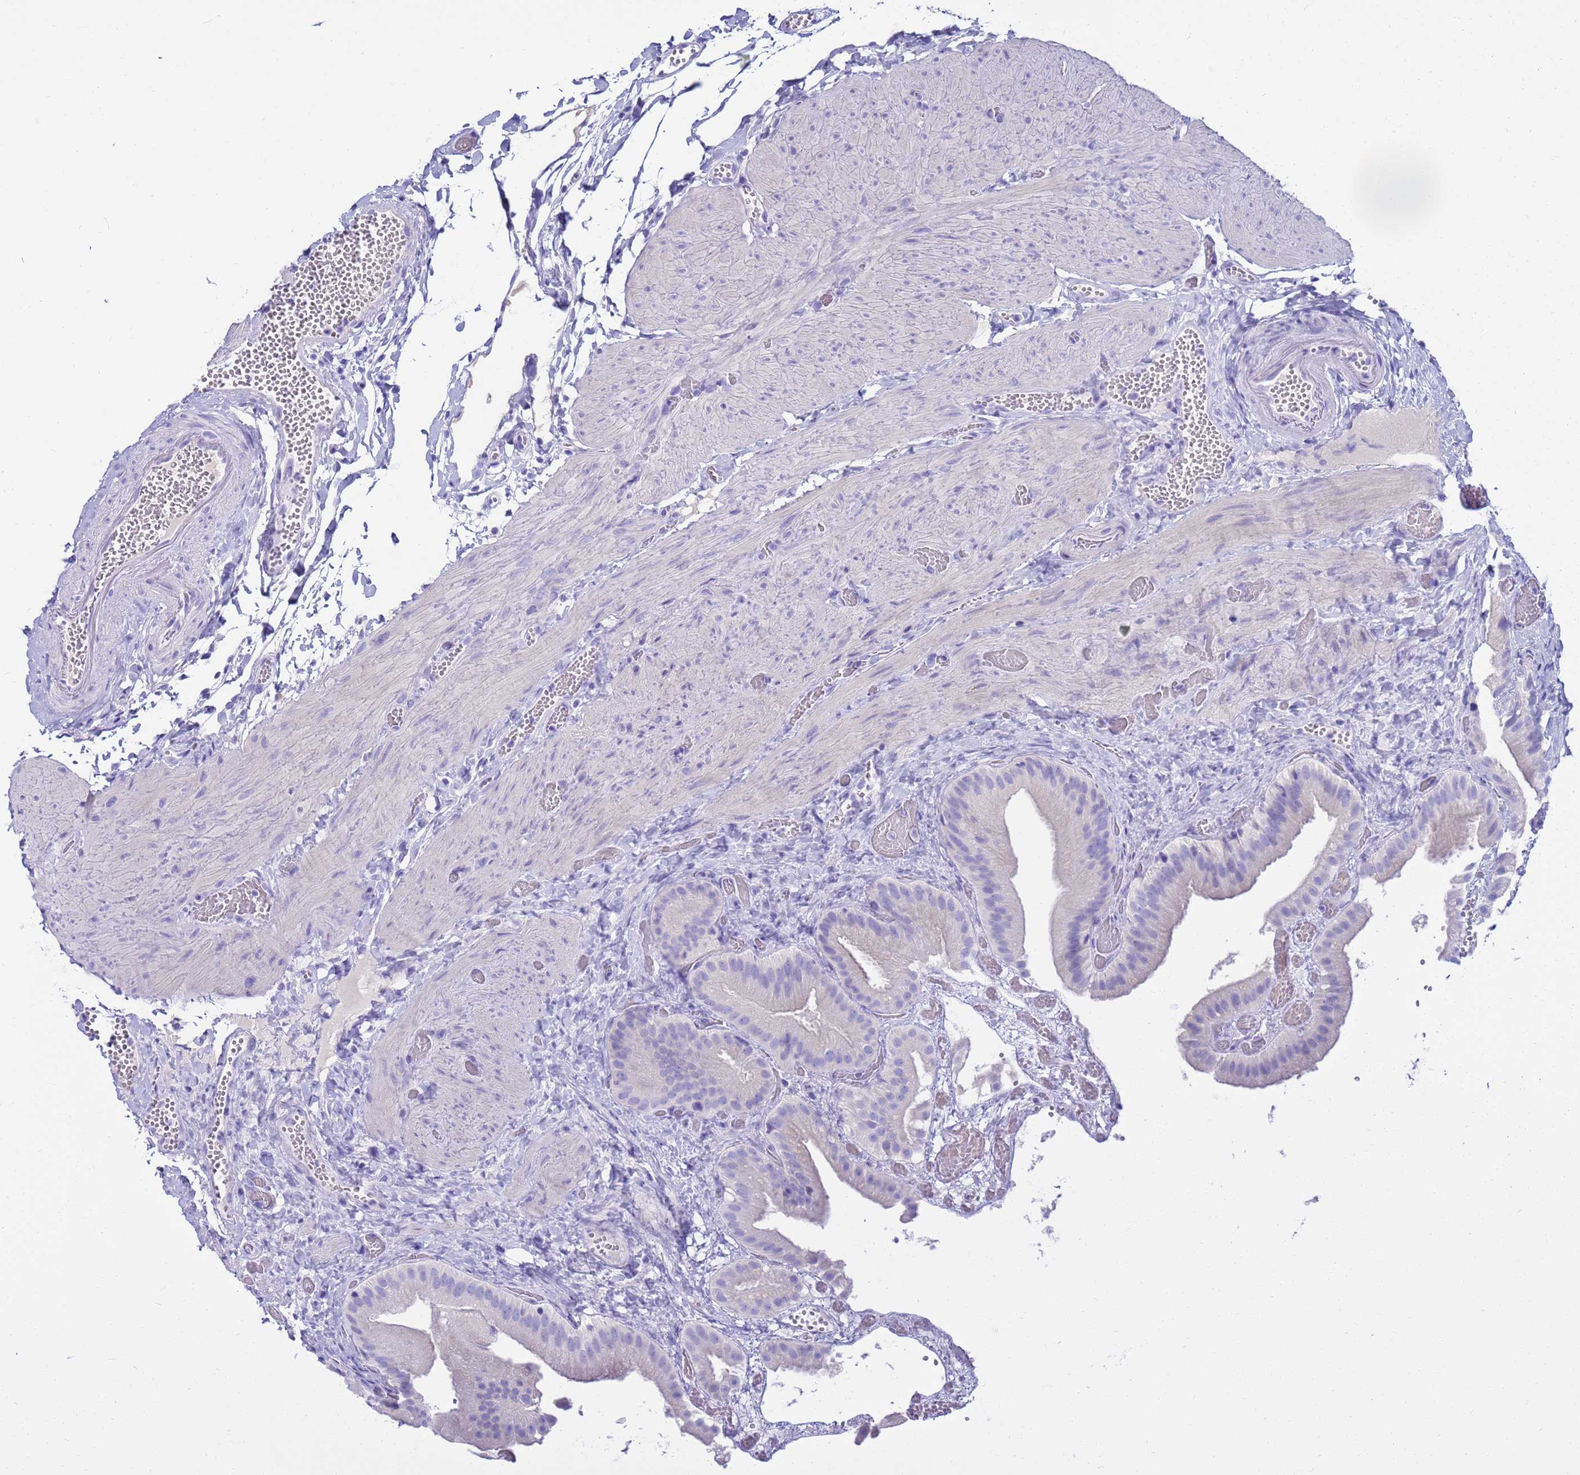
{"staining": {"intensity": "negative", "quantity": "none", "location": "none"}, "tissue": "gallbladder", "cell_type": "Glandular cells", "image_type": "normal", "snomed": [{"axis": "morphology", "description": "Normal tissue, NOS"}, {"axis": "topography", "description": "Gallbladder"}], "caption": "High power microscopy image of an IHC micrograph of normal gallbladder, revealing no significant staining in glandular cells. The staining was performed using DAB to visualize the protein expression in brown, while the nuclei were stained in blue with hematoxylin (Magnification: 20x).", "gene": "SYCN", "patient": {"sex": "female", "age": 64}}